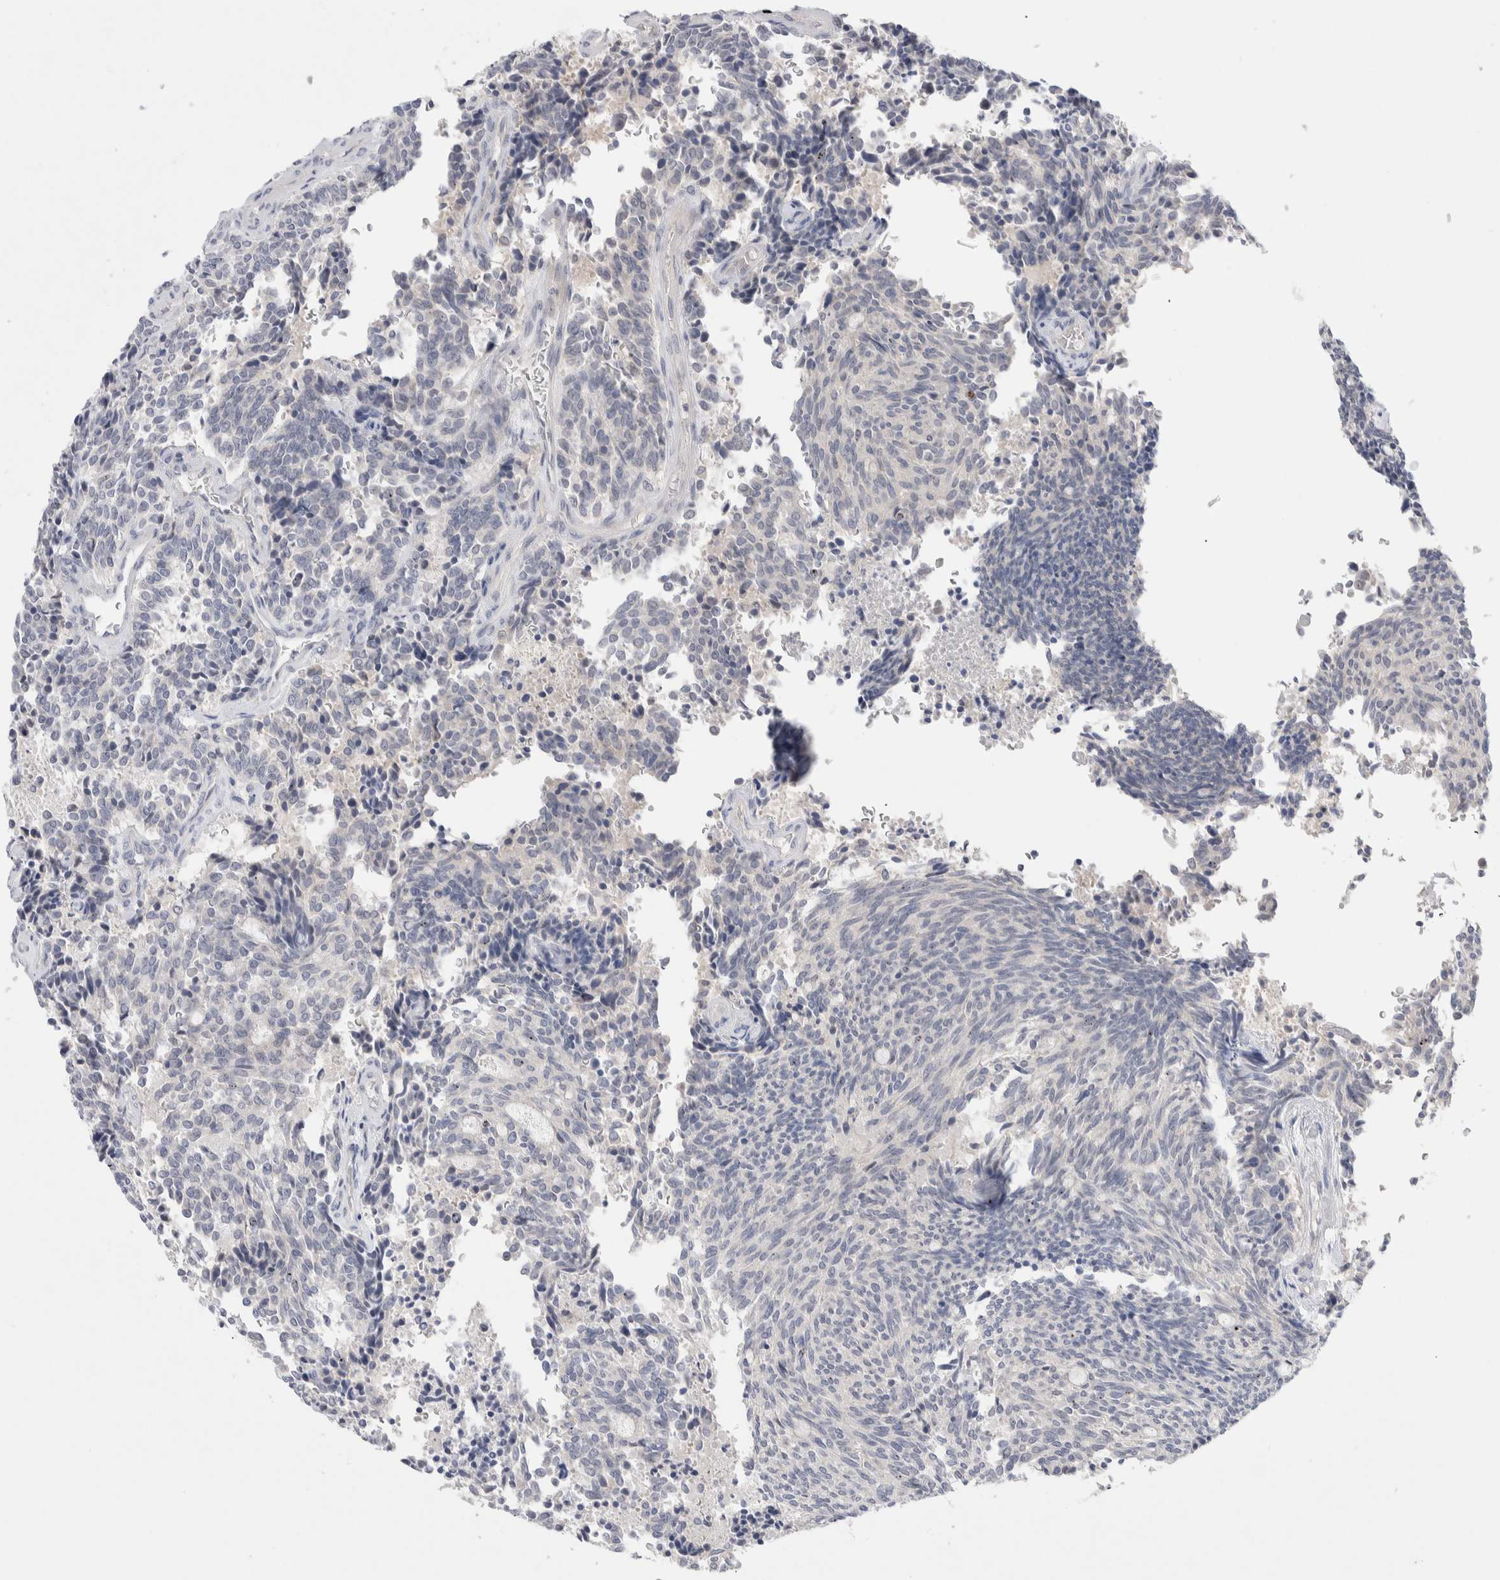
{"staining": {"intensity": "negative", "quantity": "none", "location": "none"}, "tissue": "carcinoid", "cell_type": "Tumor cells", "image_type": "cancer", "snomed": [{"axis": "morphology", "description": "Carcinoid, malignant, NOS"}, {"axis": "topography", "description": "Pancreas"}], "caption": "An immunohistochemistry (IHC) micrograph of malignant carcinoid is shown. There is no staining in tumor cells of malignant carcinoid.", "gene": "DNAJB6", "patient": {"sex": "female", "age": 54}}